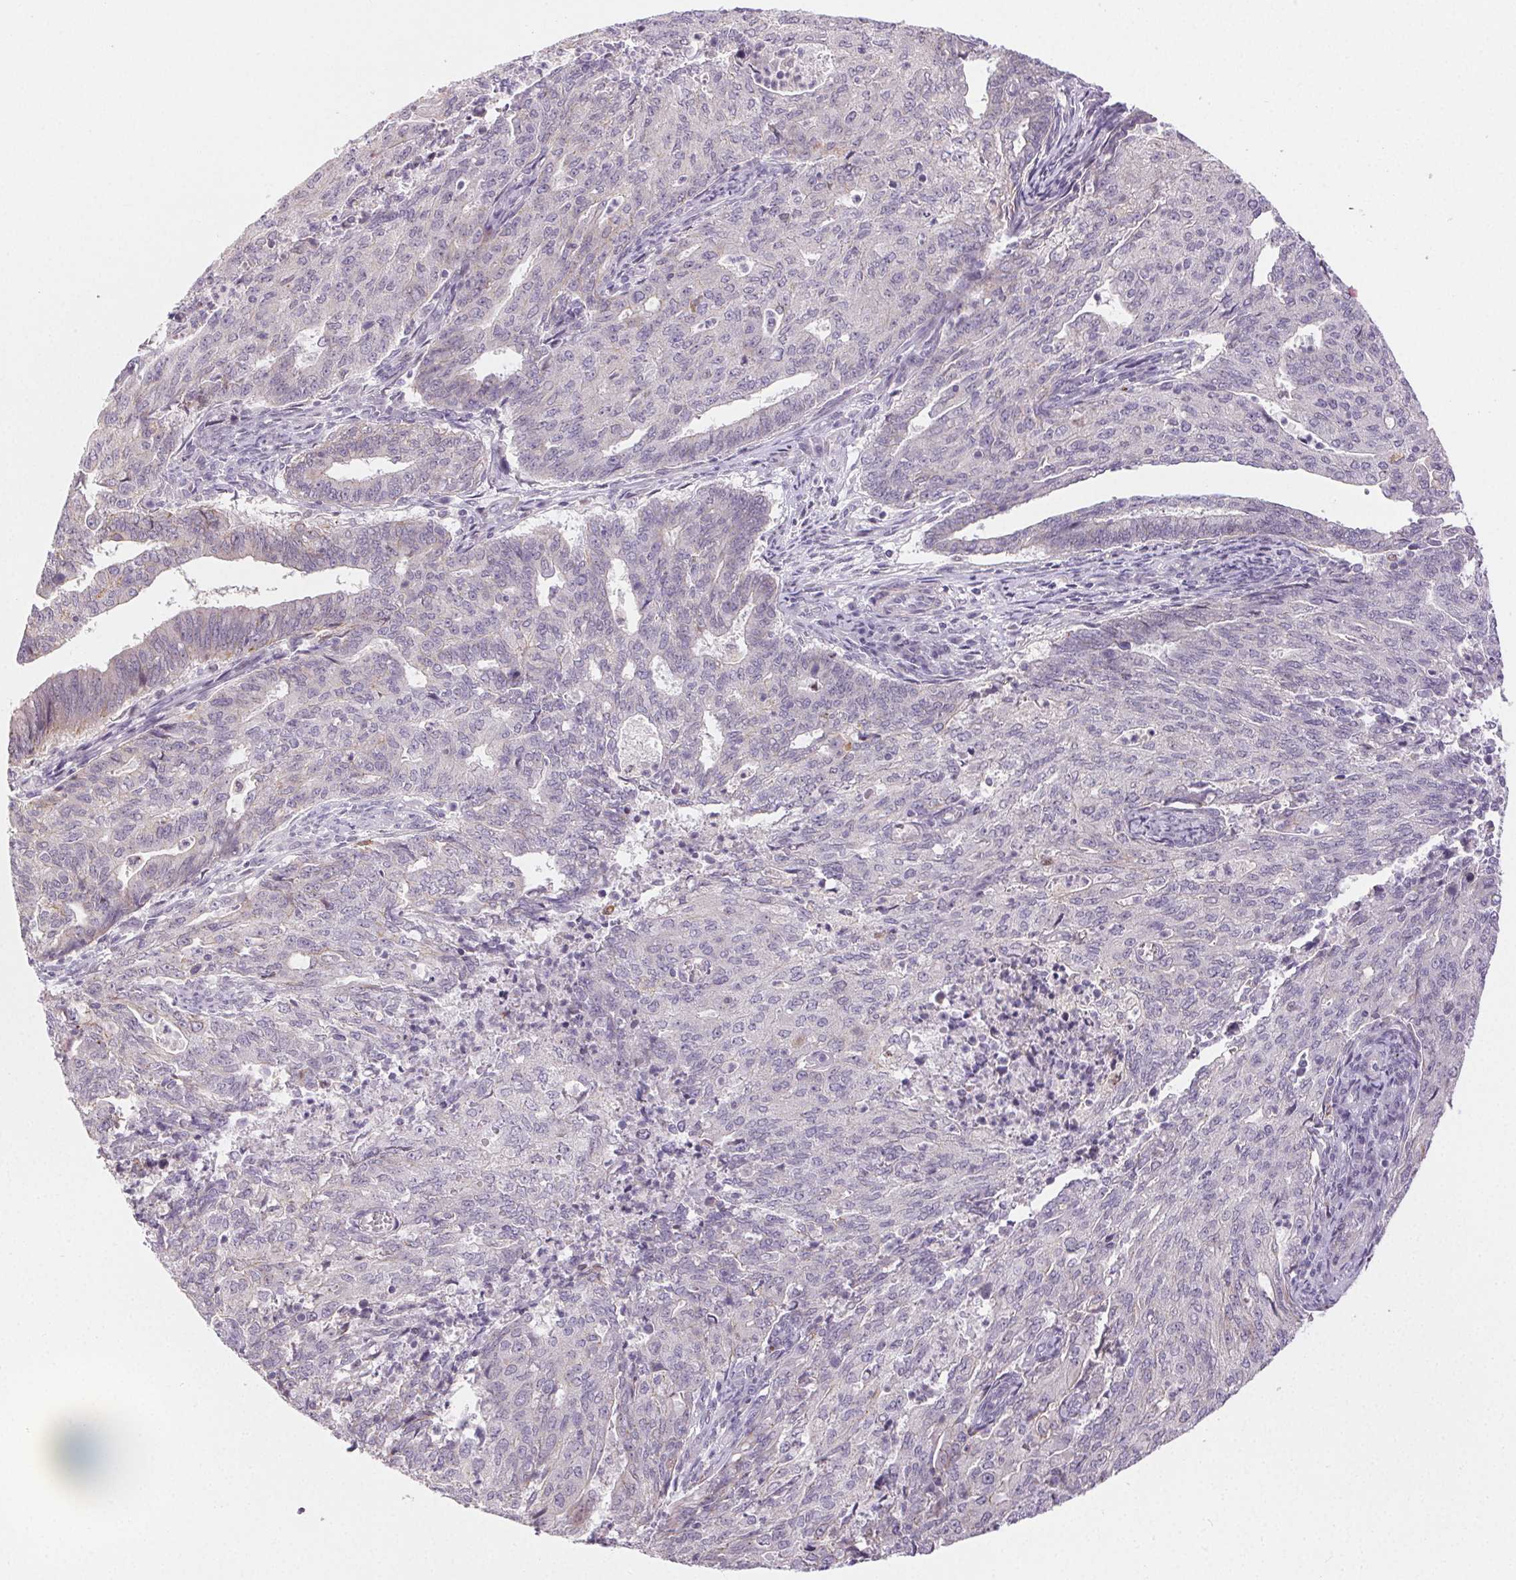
{"staining": {"intensity": "negative", "quantity": "none", "location": "none"}, "tissue": "endometrial cancer", "cell_type": "Tumor cells", "image_type": "cancer", "snomed": [{"axis": "morphology", "description": "Adenocarcinoma, NOS"}, {"axis": "topography", "description": "Endometrium"}], "caption": "This is an immunohistochemistry photomicrograph of endometrial adenocarcinoma. There is no staining in tumor cells.", "gene": "RPGRIP1", "patient": {"sex": "female", "age": 82}}